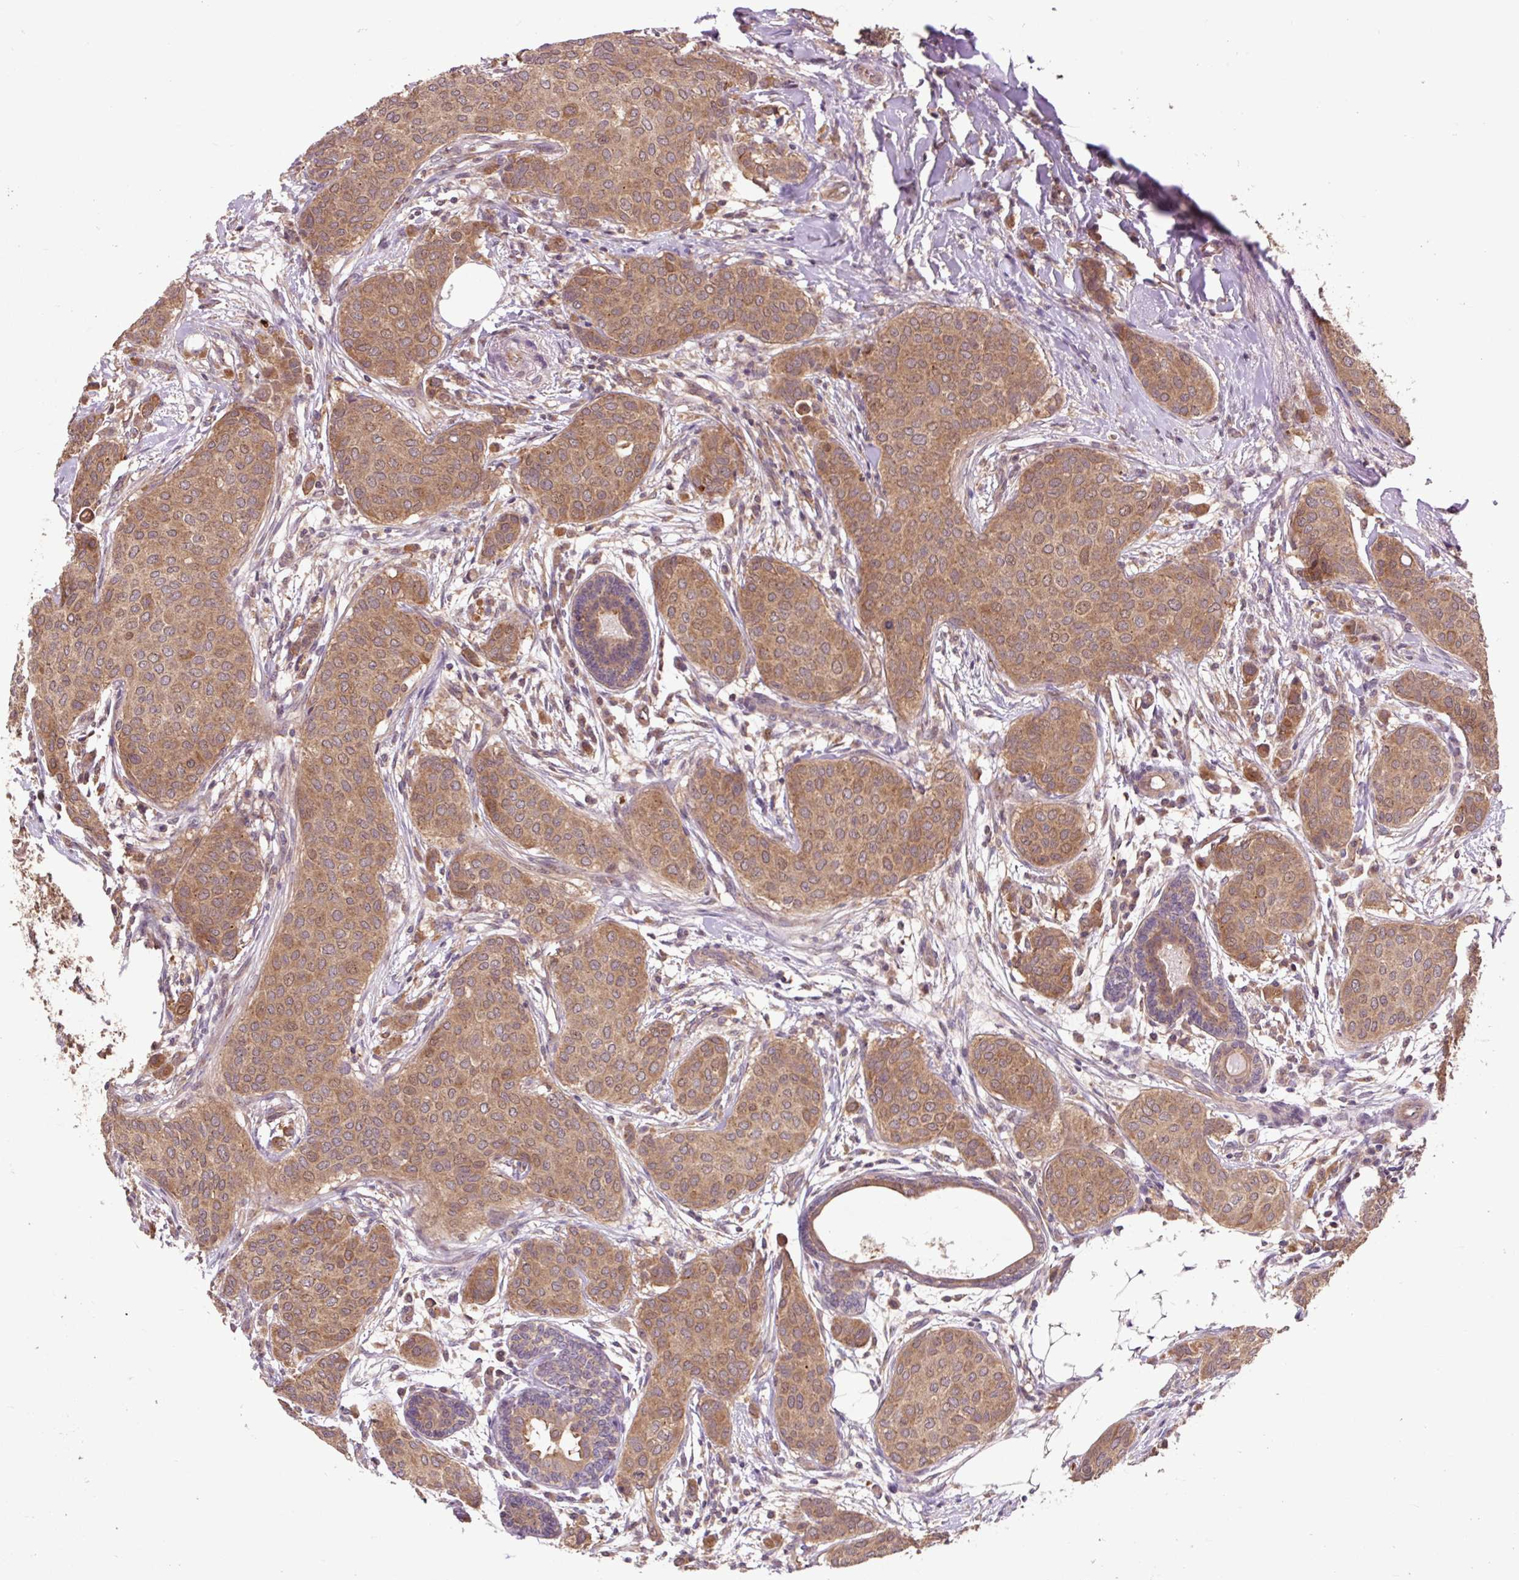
{"staining": {"intensity": "moderate", "quantity": ">75%", "location": "cytoplasmic/membranous"}, "tissue": "breast cancer", "cell_type": "Tumor cells", "image_type": "cancer", "snomed": [{"axis": "morphology", "description": "Duct carcinoma"}, {"axis": "topography", "description": "Breast"}], "caption": "Breast cancer (invasive ductal carcinoma) was stained to show a protein in brown. There is medium levels of moderate cytoplasmic/membranous expression in approximately >75% of tumor cells.", "gene": "MMS19", "patient": {"sex": "female", "age": 47}}